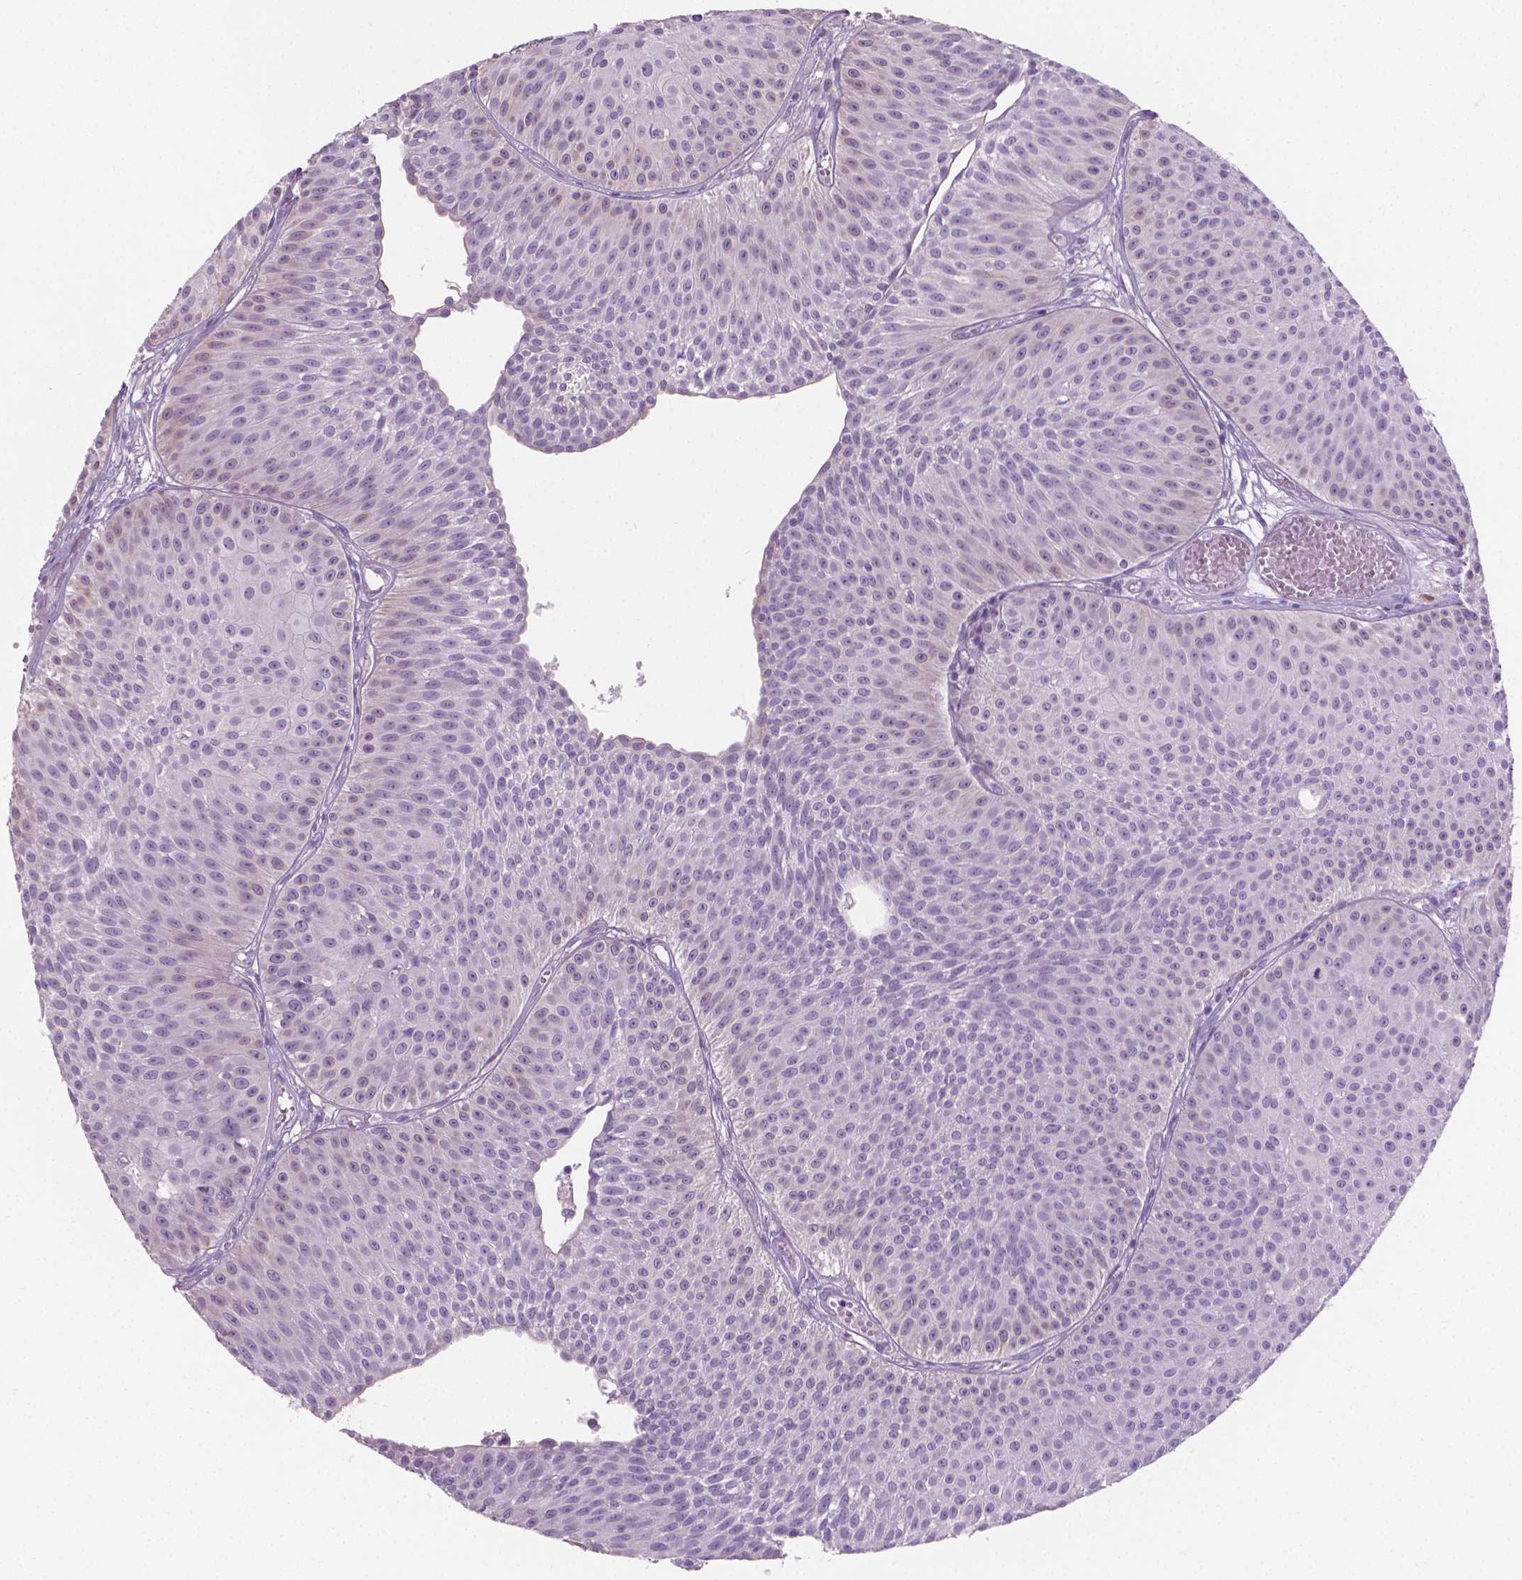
{"staining": {"intensity": "negative", "quantity": "none", "location": "none"}, "tissue": "urothelial cancer", "cell_type": "Tumor cells", "image_type": "cancer", "snomed": [{"axis": "morphology", "description": "Urothelial carcinoma, Low grade"}, {"axis": "topography", "description": "Urinary bladder"}], "caption": "DAB (3,3'-diaminobenzidine) immunohistochemical staining of urothelial carcinoma (low-grade) reveals no significant expression in tumor cells.", "gene": "GSDMA", "patient": {"sex": "male", "age": 63}}